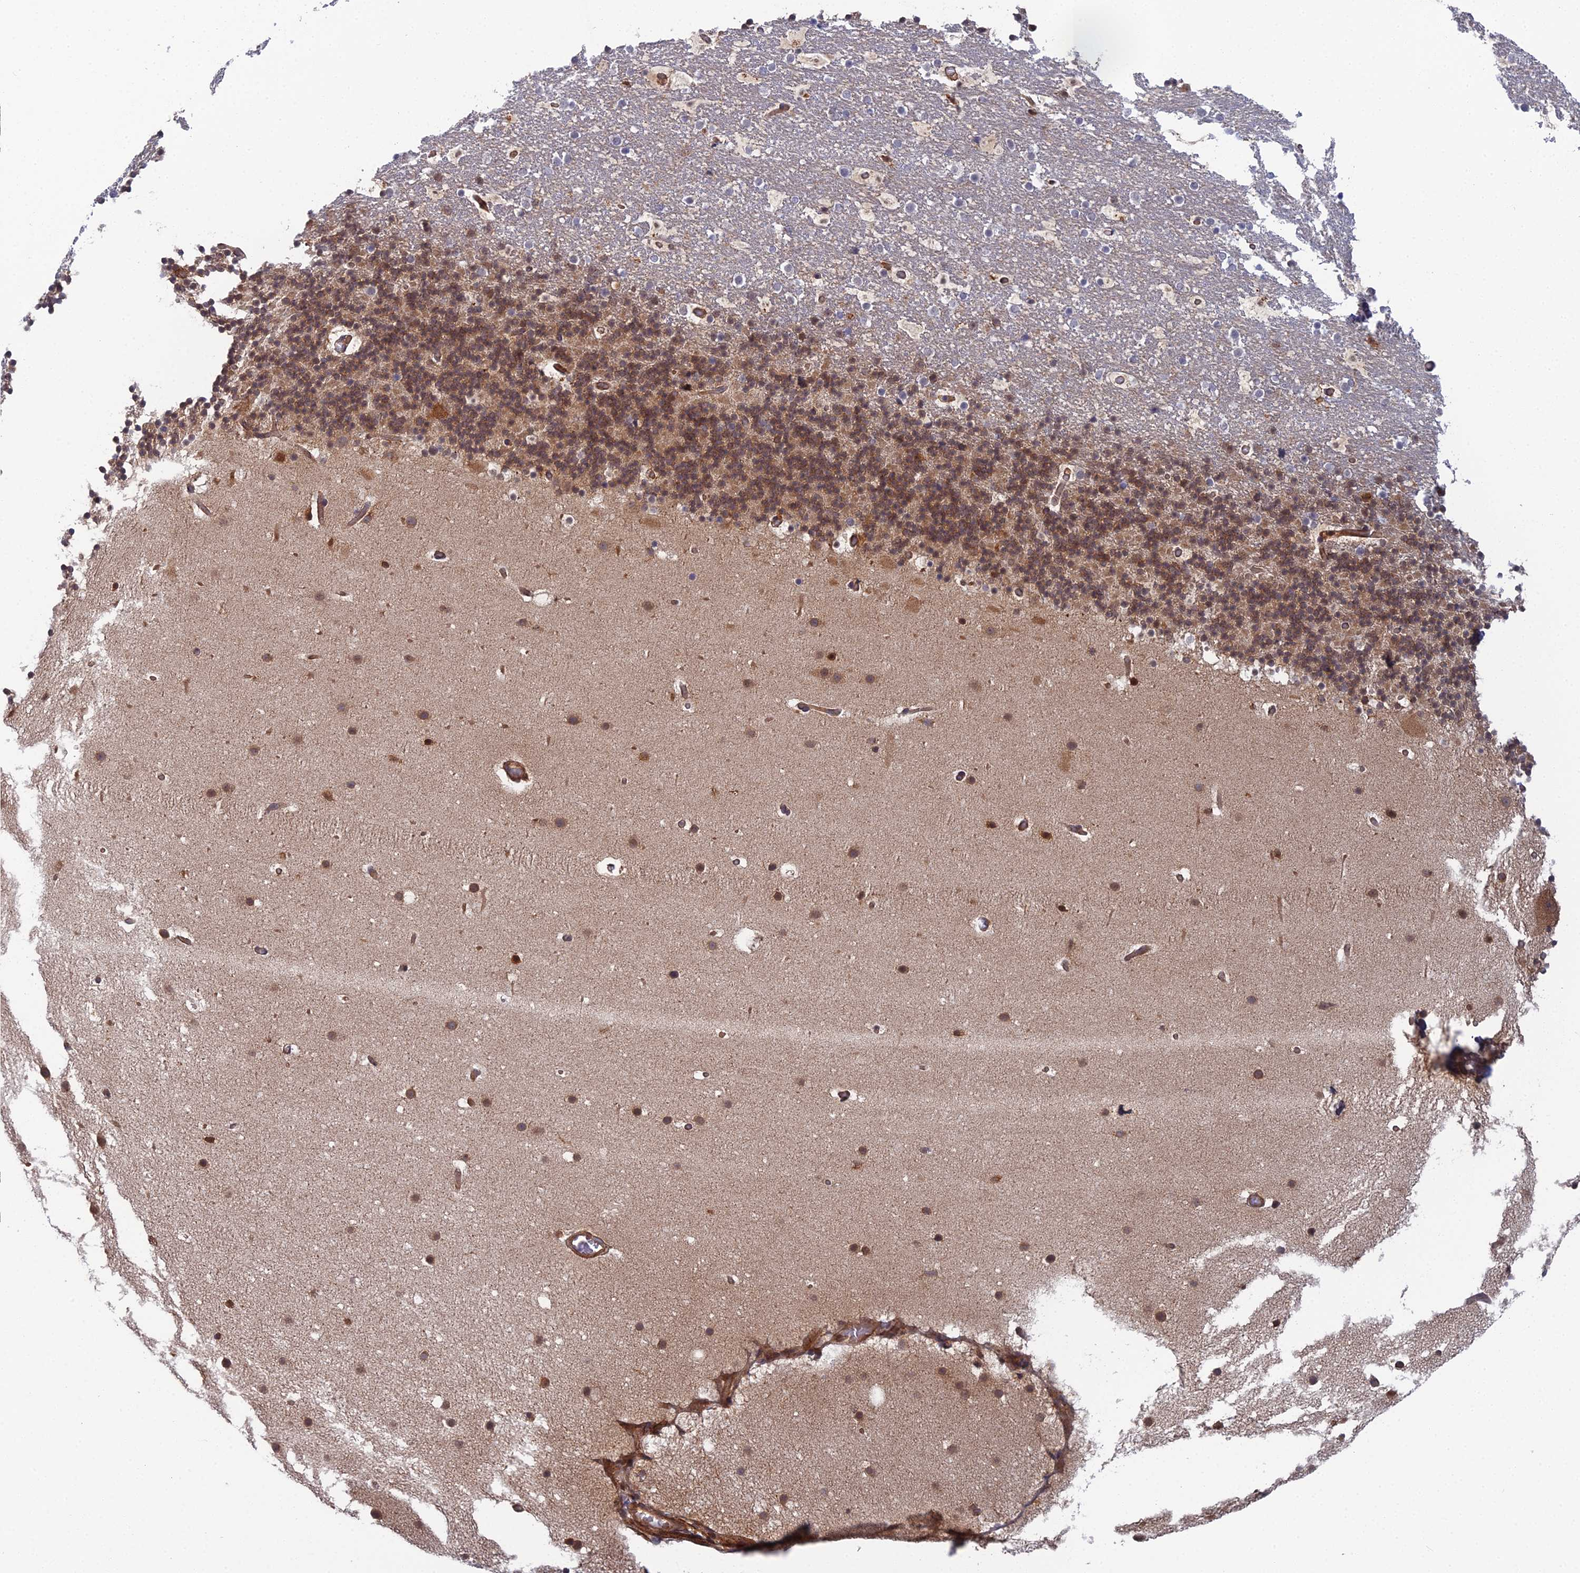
{"staining": {"intensity": "moderate", "quantity": "25%-75%", "location": "cytoplasmic/membranous,nuclear"}, "tissue": "cerebellum", "cell_type": "Cells in granular layer", "image_type": "normal", "snomed": [{"axis": "morphology", "description": "Normal tissue, NOS"}, {"axis": "topography", "description": "Cerebellum"}], "caption": "A high-resolution micrograph shows immunohistochemistry staining of benign cerebellum, which shows moderate cytoplasmic/membranous,nuclear positivity in approximately 25%-75% of cells in granular layer. (DAB IHC with brightfield microscopy, high magnification).", "gene": "ABHD1", "patient": {"sex": "male", "age": 57}}